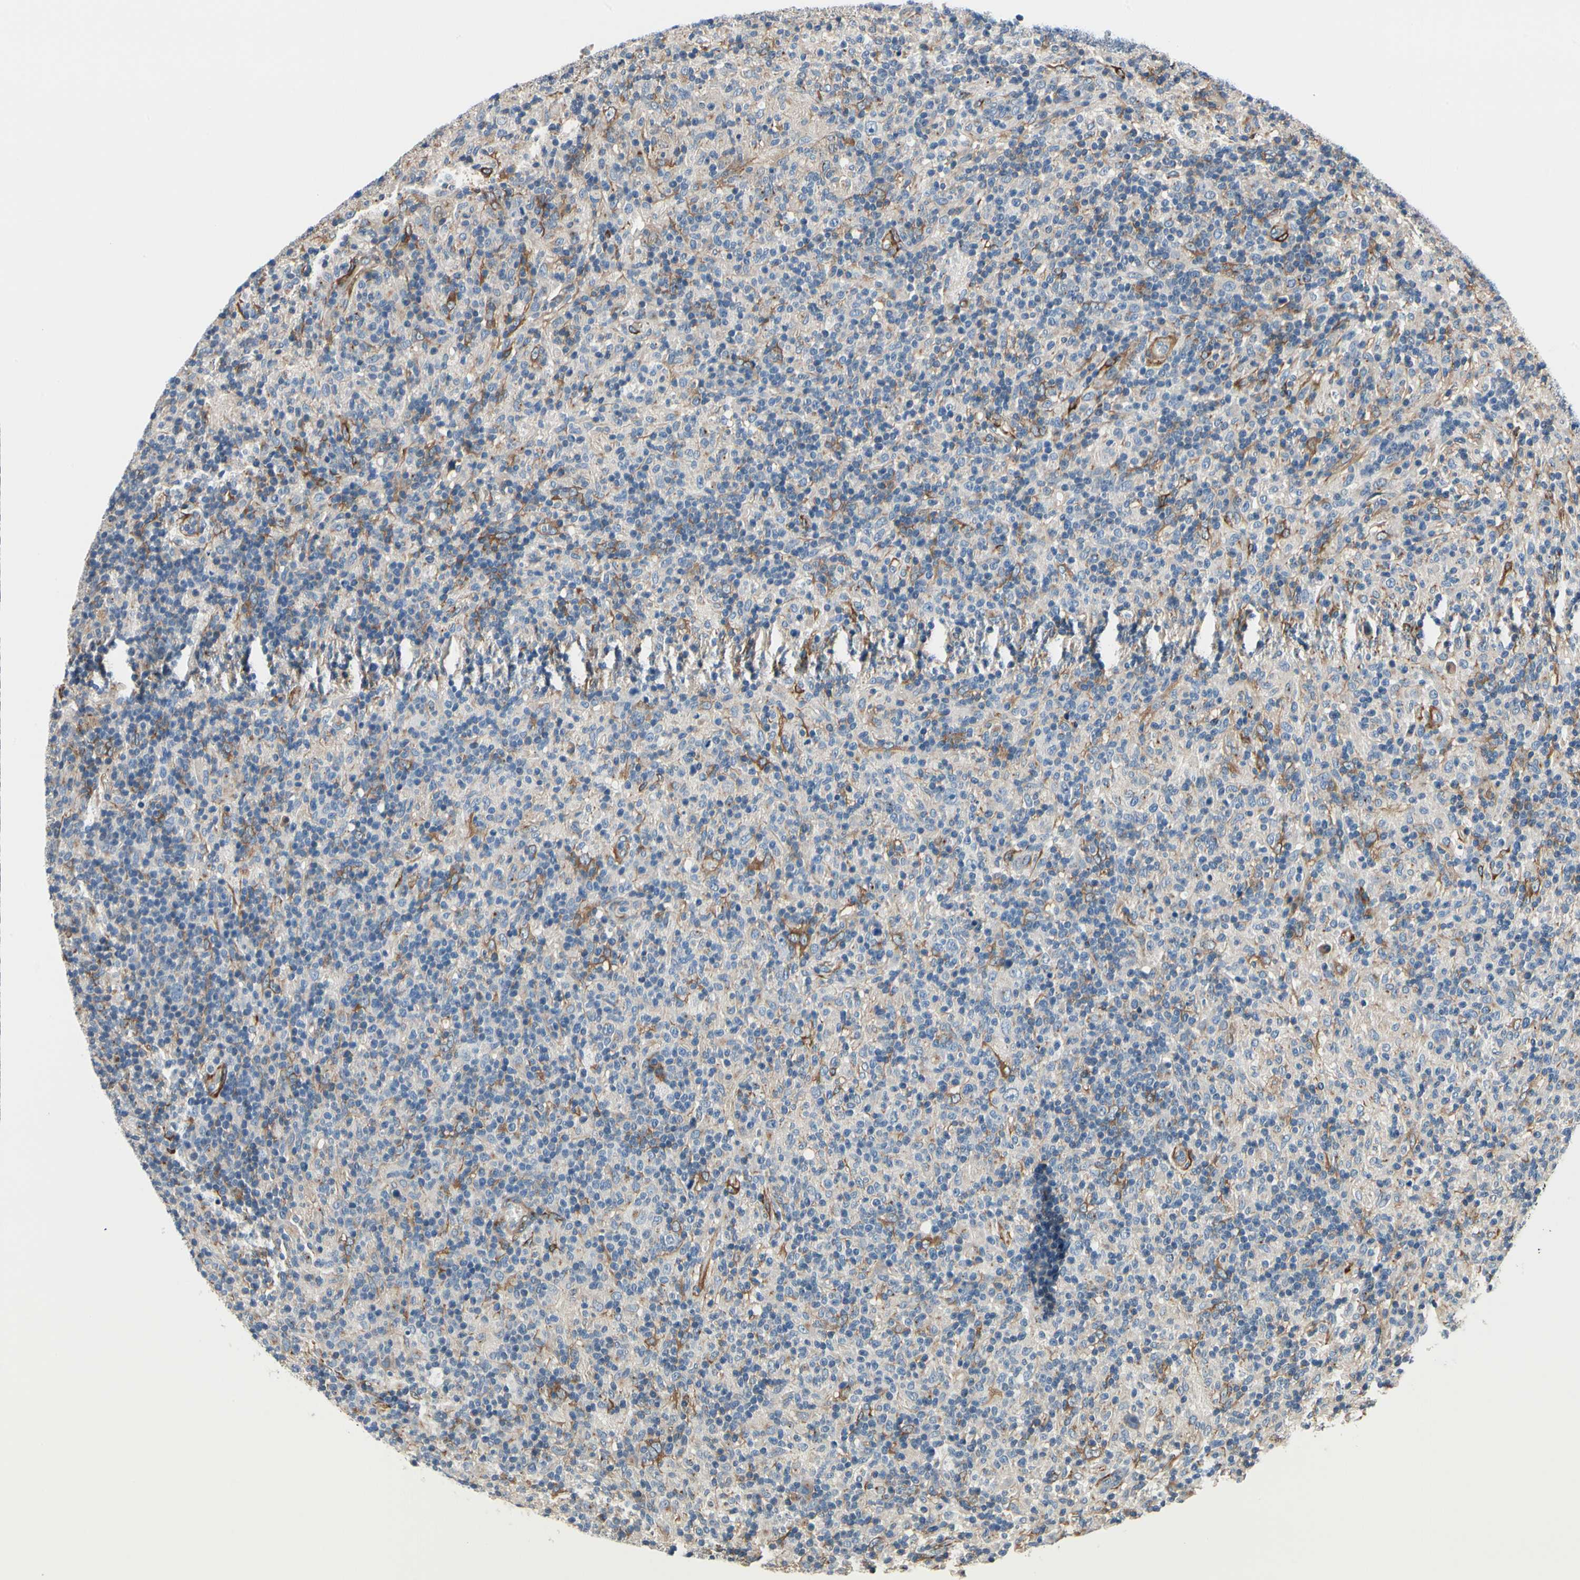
{"staining": {"intensity": "negative", "quantity": "none", "location": "none"}, "tissue": "lymphoma", "cell_type": "Tumor cells", "image_type": "cancer", "snomed": [{"axis": "morphology", "description": "Hodgkin's disease, NOS"}, {"axis": "topography", "description": "Lymph node"}], "caption": "An image of Hodgkin's disease stained for a protein displays no brown staining in tumor cells.", "gene": "PRKAR2B", "patient": {"sex": "male", "age": 70}}